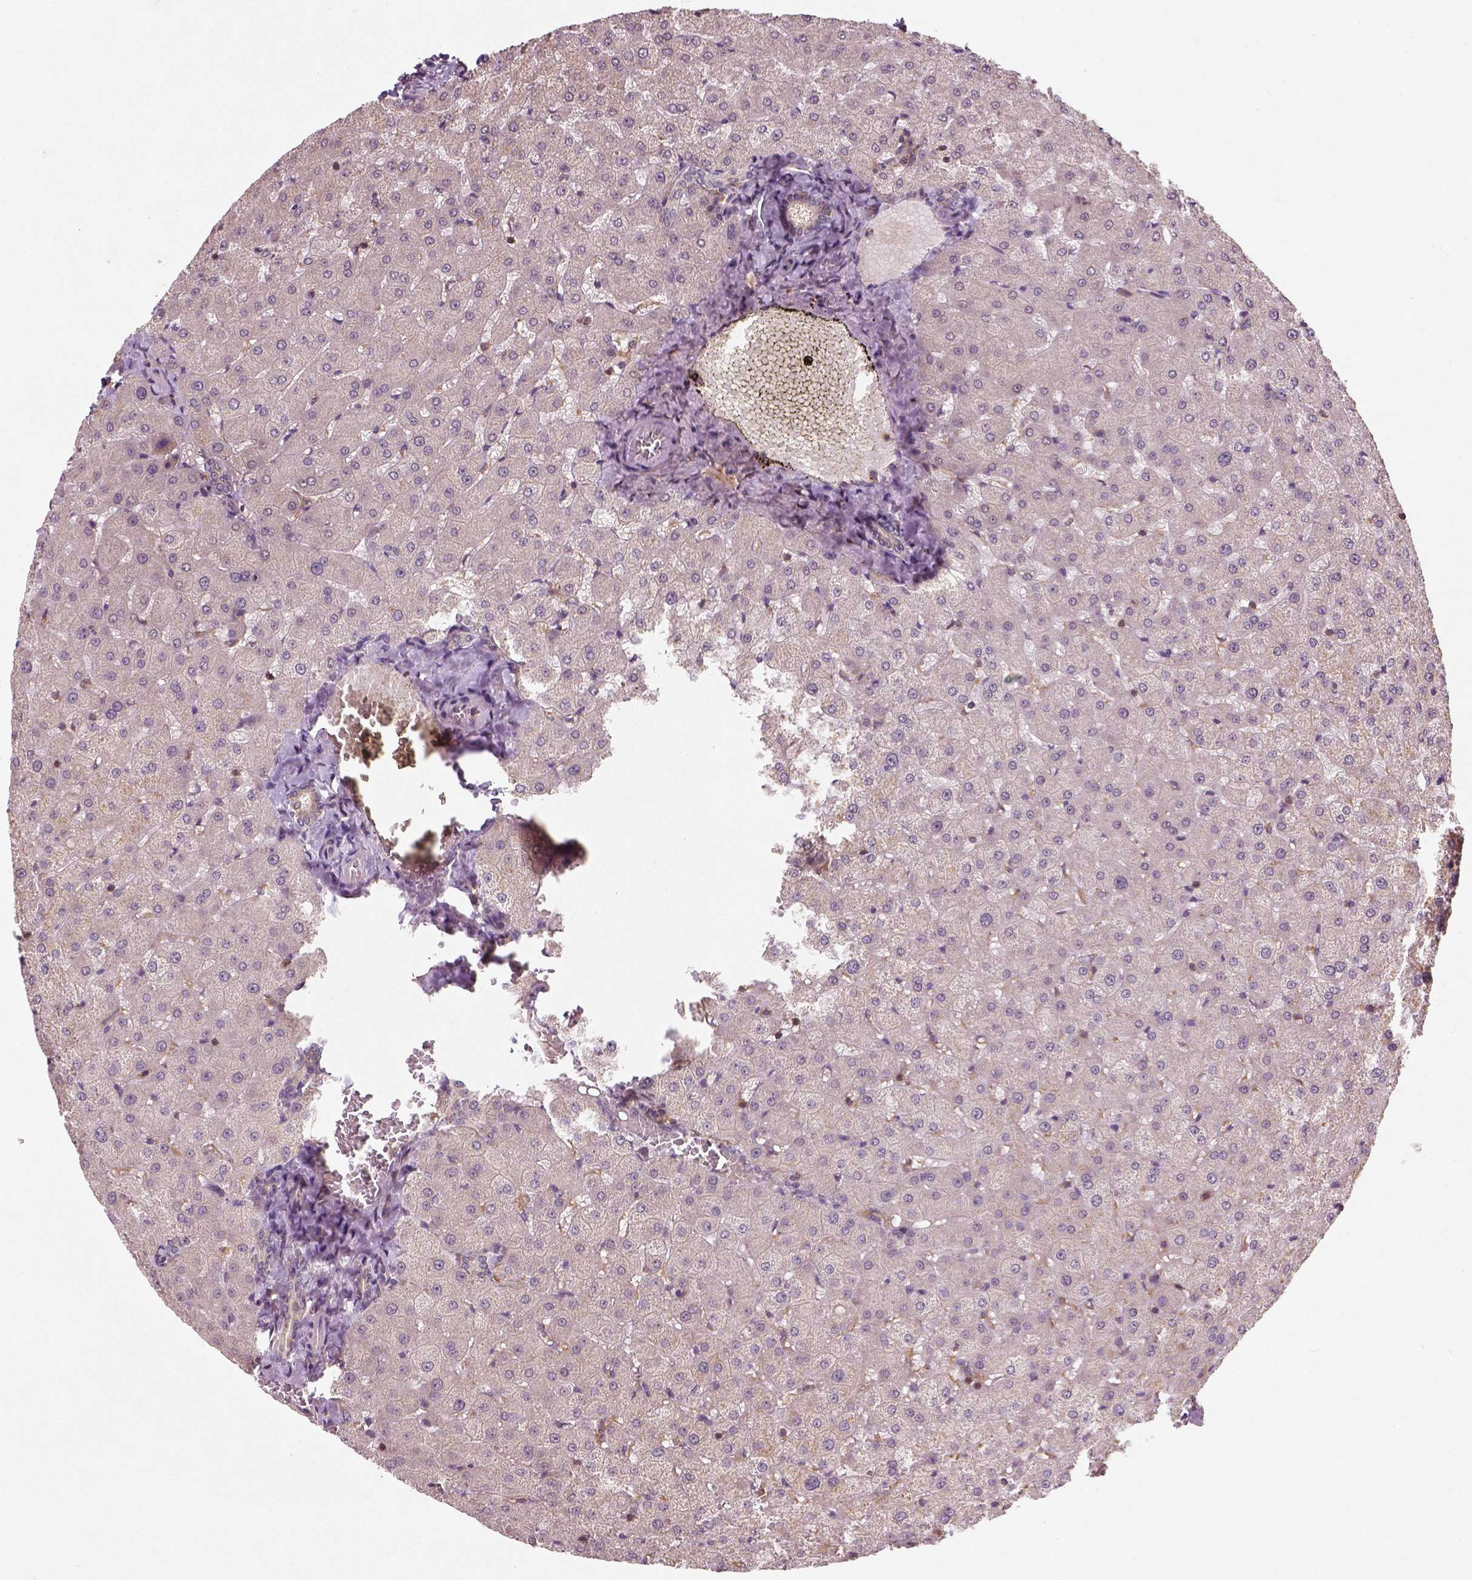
{"staining": {"intensity": "weak", "quantity": "25%-75%", "location": "cytoplasmic/membranous"}, "tissue": "liver", "cell_type": "Cholangiocytes", "image_type": "normal", "snomed": [{"axis": "morphology", "description": "Normal tissue, NOS"}, {"axis": "topography", "description": "Liver"}], "caption": "Human liver stained with a brown dye exhibits weak cytoplasmic/membranous positive staining in approximately 25%-75% of cholangiocytes.", "gene": "CAMKK1", "patient": {"sex": "female", "age": 50}}